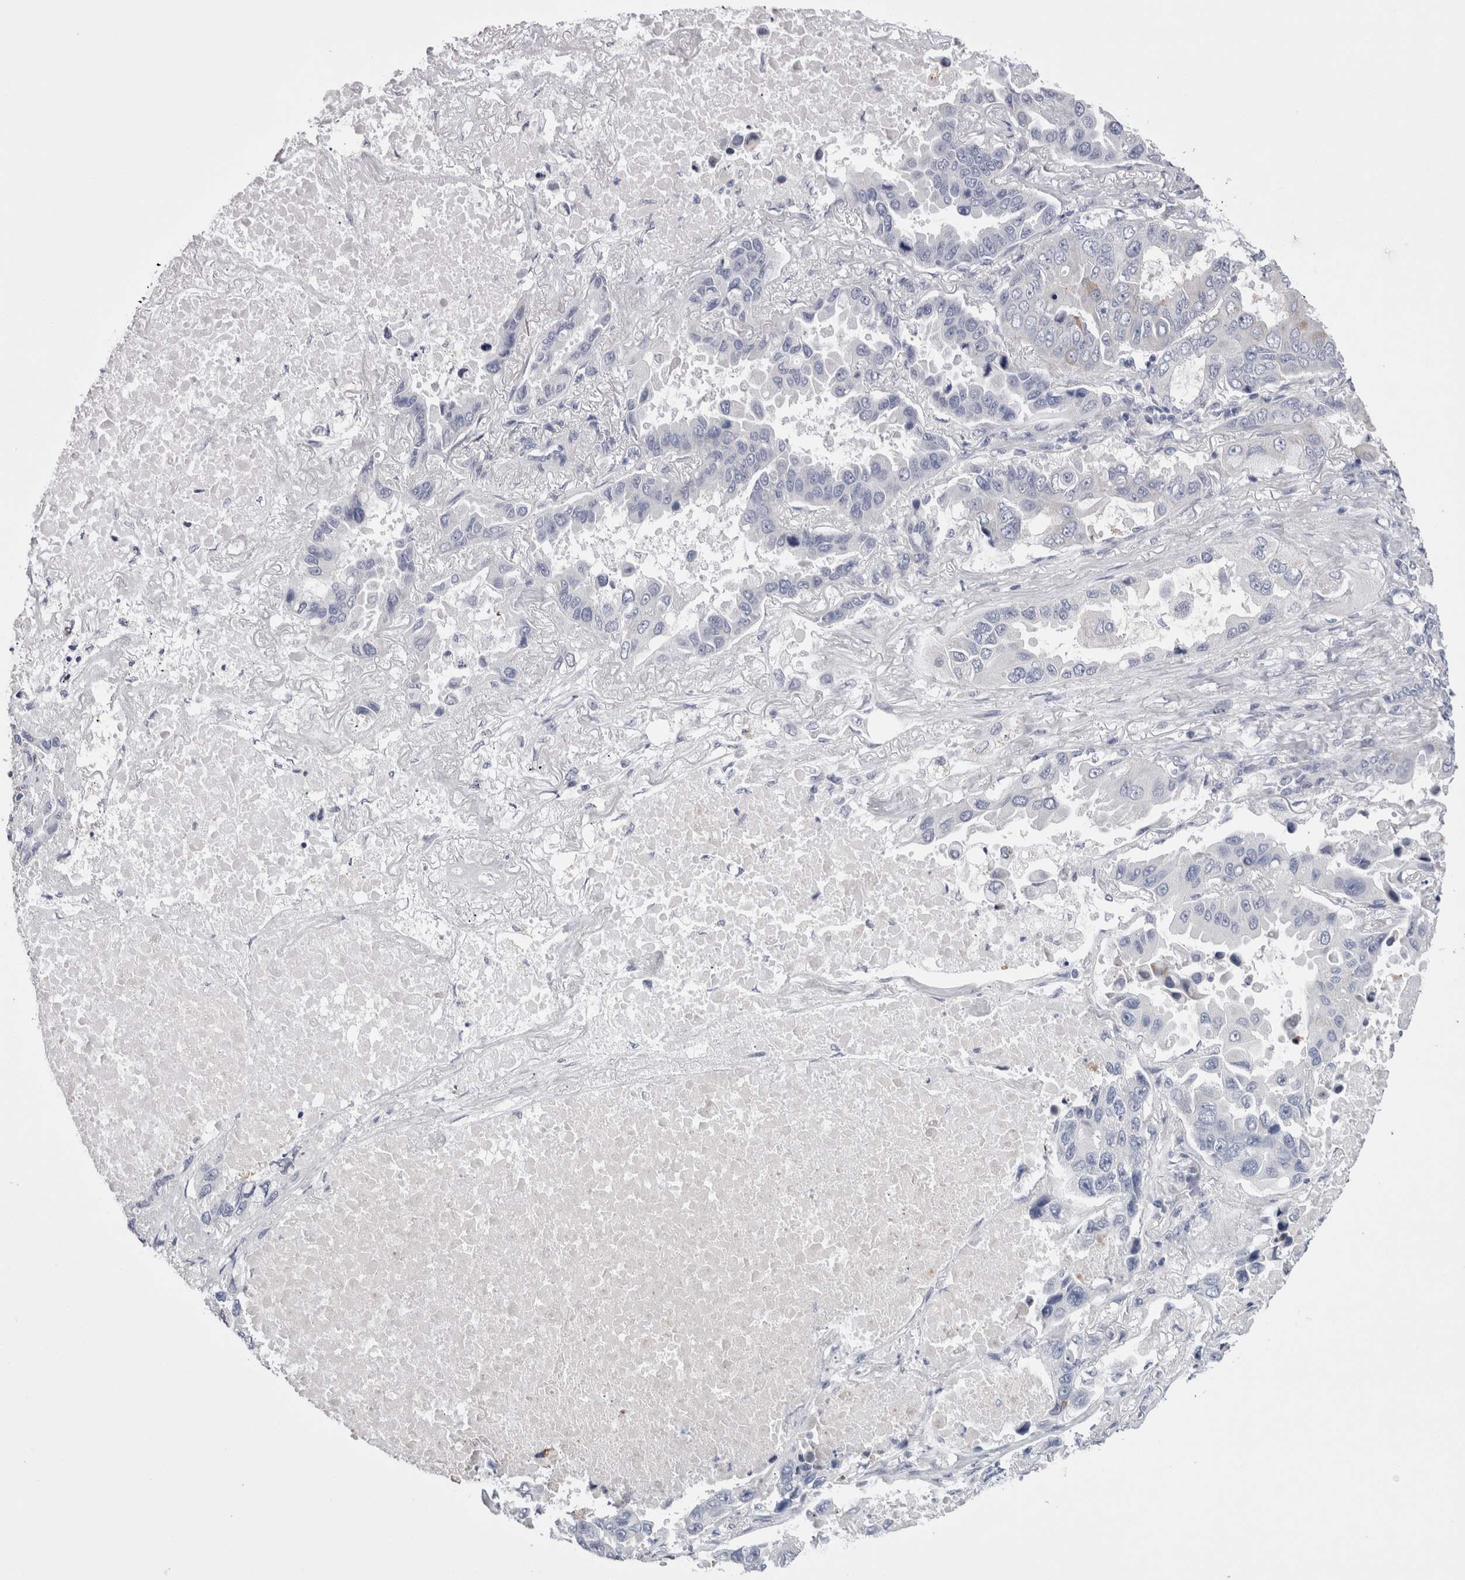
{"staining": {"intensity": "negative", "quantity": "none", "location": "none"}, "tissue": "lung cancer", "cell_type": "Tumor cells", "image_type": "cancer", "snomed": [{"axis": "morphology", "description": "Adenocarcinoma, NOS"}, {"axis": "topography", "description": "Lung"}], "caption": "This is an immunohistochemistry photomicrograph of human adenocarcinoma (lung). There is no staining in tumor cells.", "gene": "PWP2", "patient": {"sex": "male", "age": 64}}